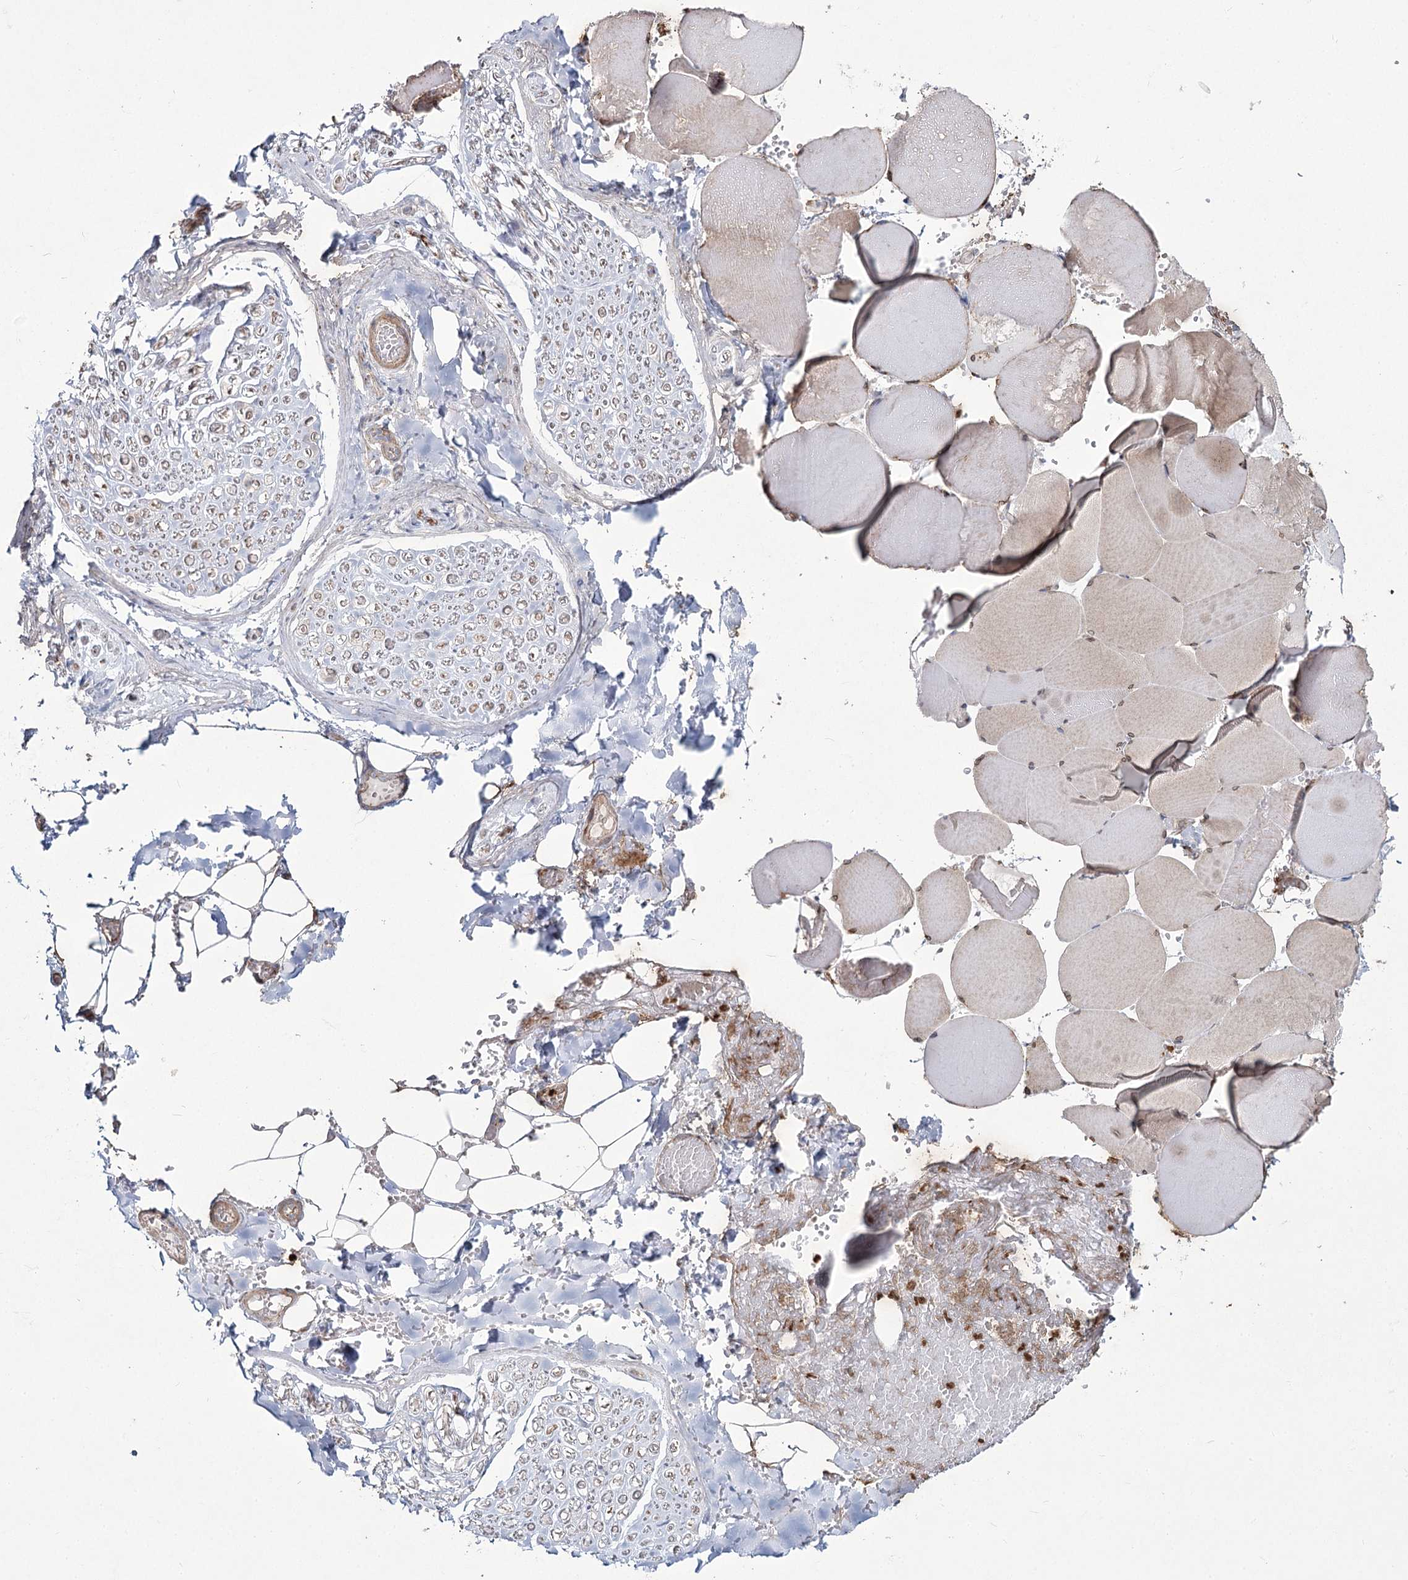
{"staining": {"intensity": "weak", "quantity": ">75%", "location": "cytoplasmic/membranous"}, "tissue": "adipose tissue", "cell_type": "Adipocytes", "image_type": "normal", "snomed": [{"axis": "morphology", "description": "Normal tissue, NOS"}, {"axis": "topography", "description": "Skeletal muscle"}, {"axis": "topography", "description": "Peripheral nerve tissue"}], "caption": "Immunohistochemistry histopathology image of unremarkable adipose tissue: adipose tissue stained using immunohistochemistry (IHC) reveals low levels of weak protein expression localized specifically in the cytoplasmic/membranous of adipocytes, appearing as a cytoplasmic/membranous brown color.", "gene": "ME3", "patient": {"sex": "female", "age": 55}}